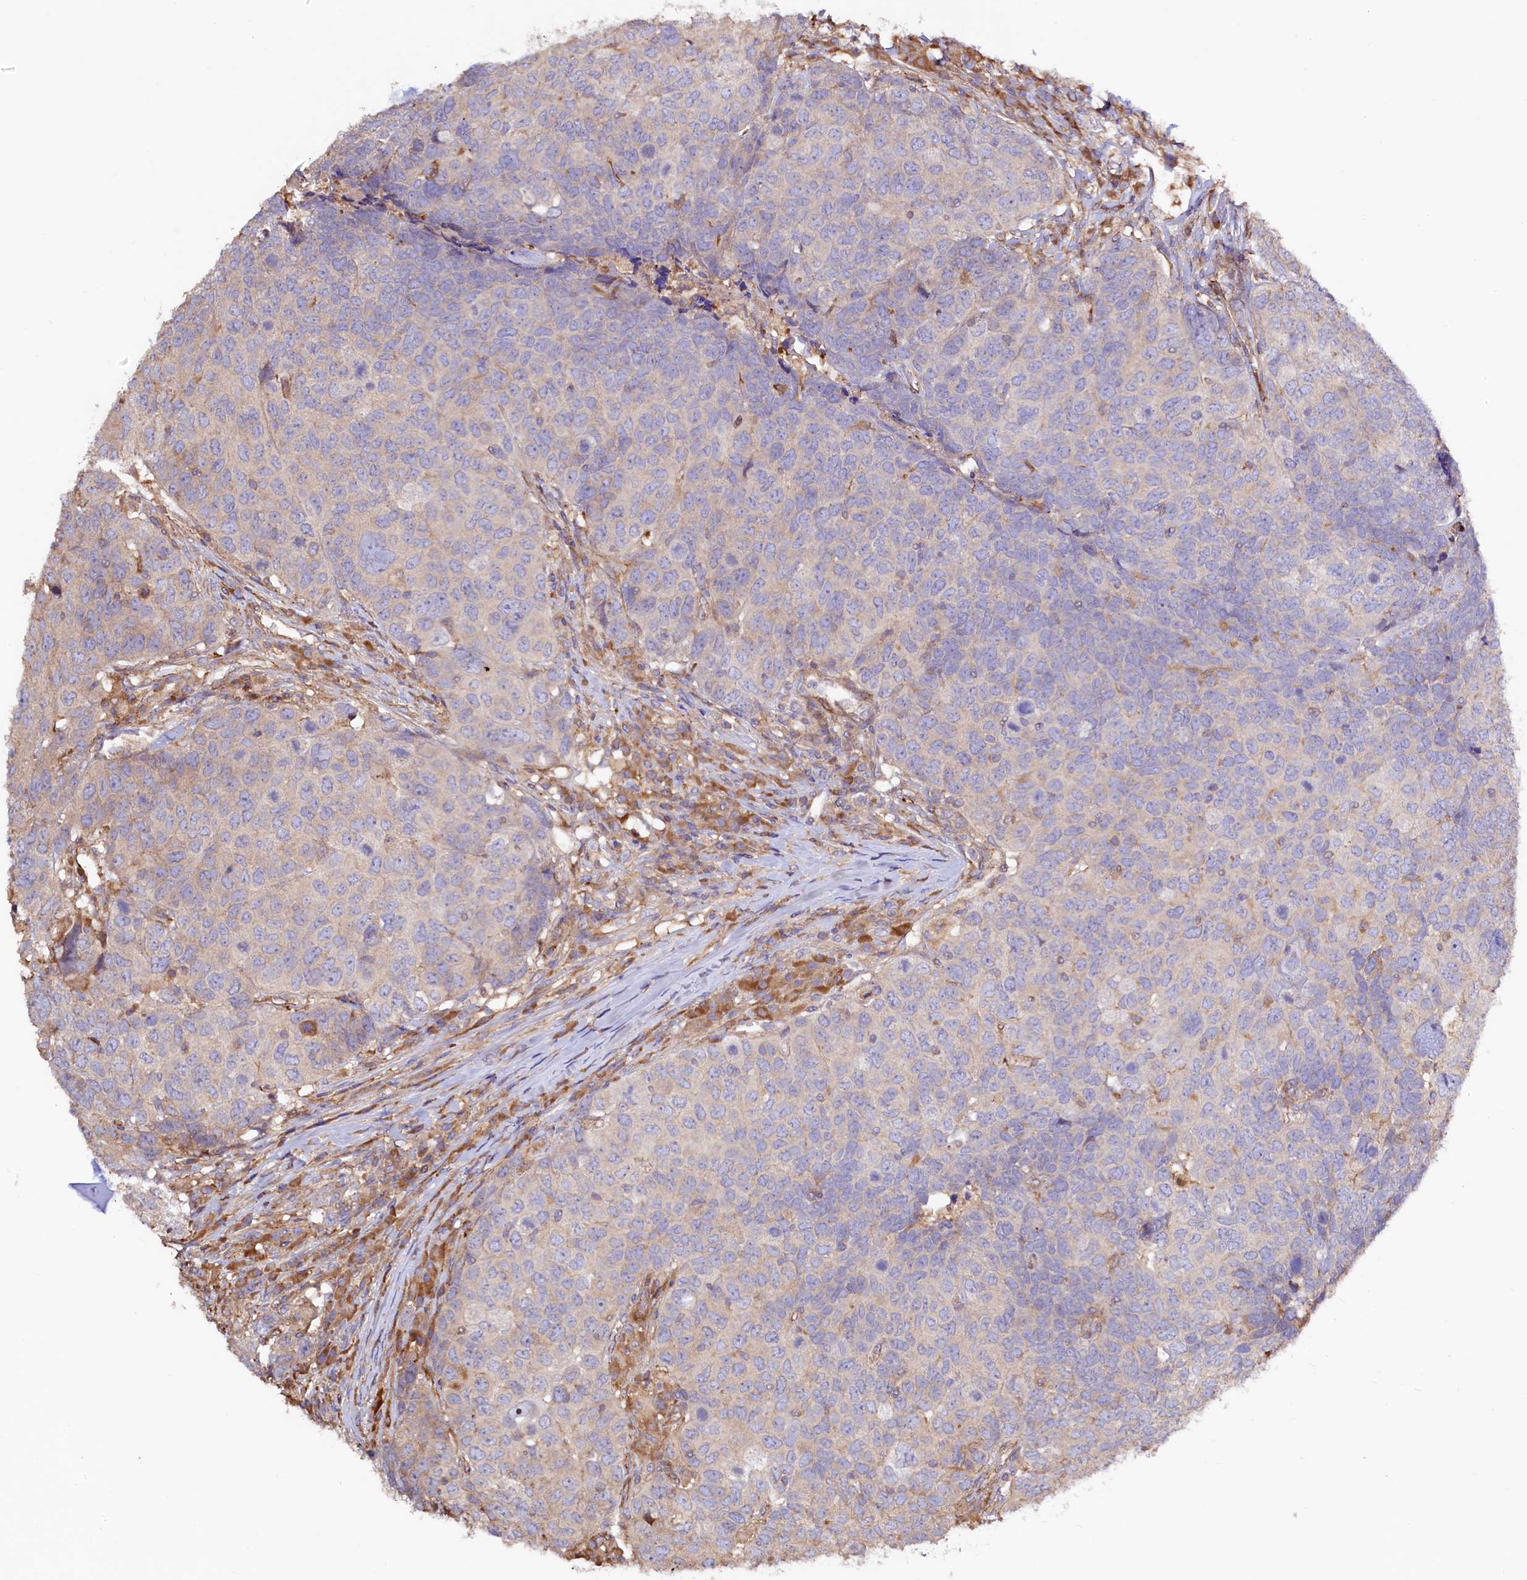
{"staining": {"intensity": "negative", "quantity": "none", "location": "none"}, "tissue": "head and neck cancer", "cell_type": "Tumor cells", "image_type": "cancer", "snomed": [{"axis": "morphology", "description": "Squamous cell carcinoma, NOS"}, {"axis": "topography", "description": "Head-Neck"}], "caption": "Protein analysis of head and neck cancer (squamous cell carcinoma) exhibits no significant staining in tumor cells. (Brightfield microscopy of DAB (3,3'-diaminobenzidine) IHC at high magnification).", "gene": "KLHDC4", "patient": {"sex": "male", "age": 66}}